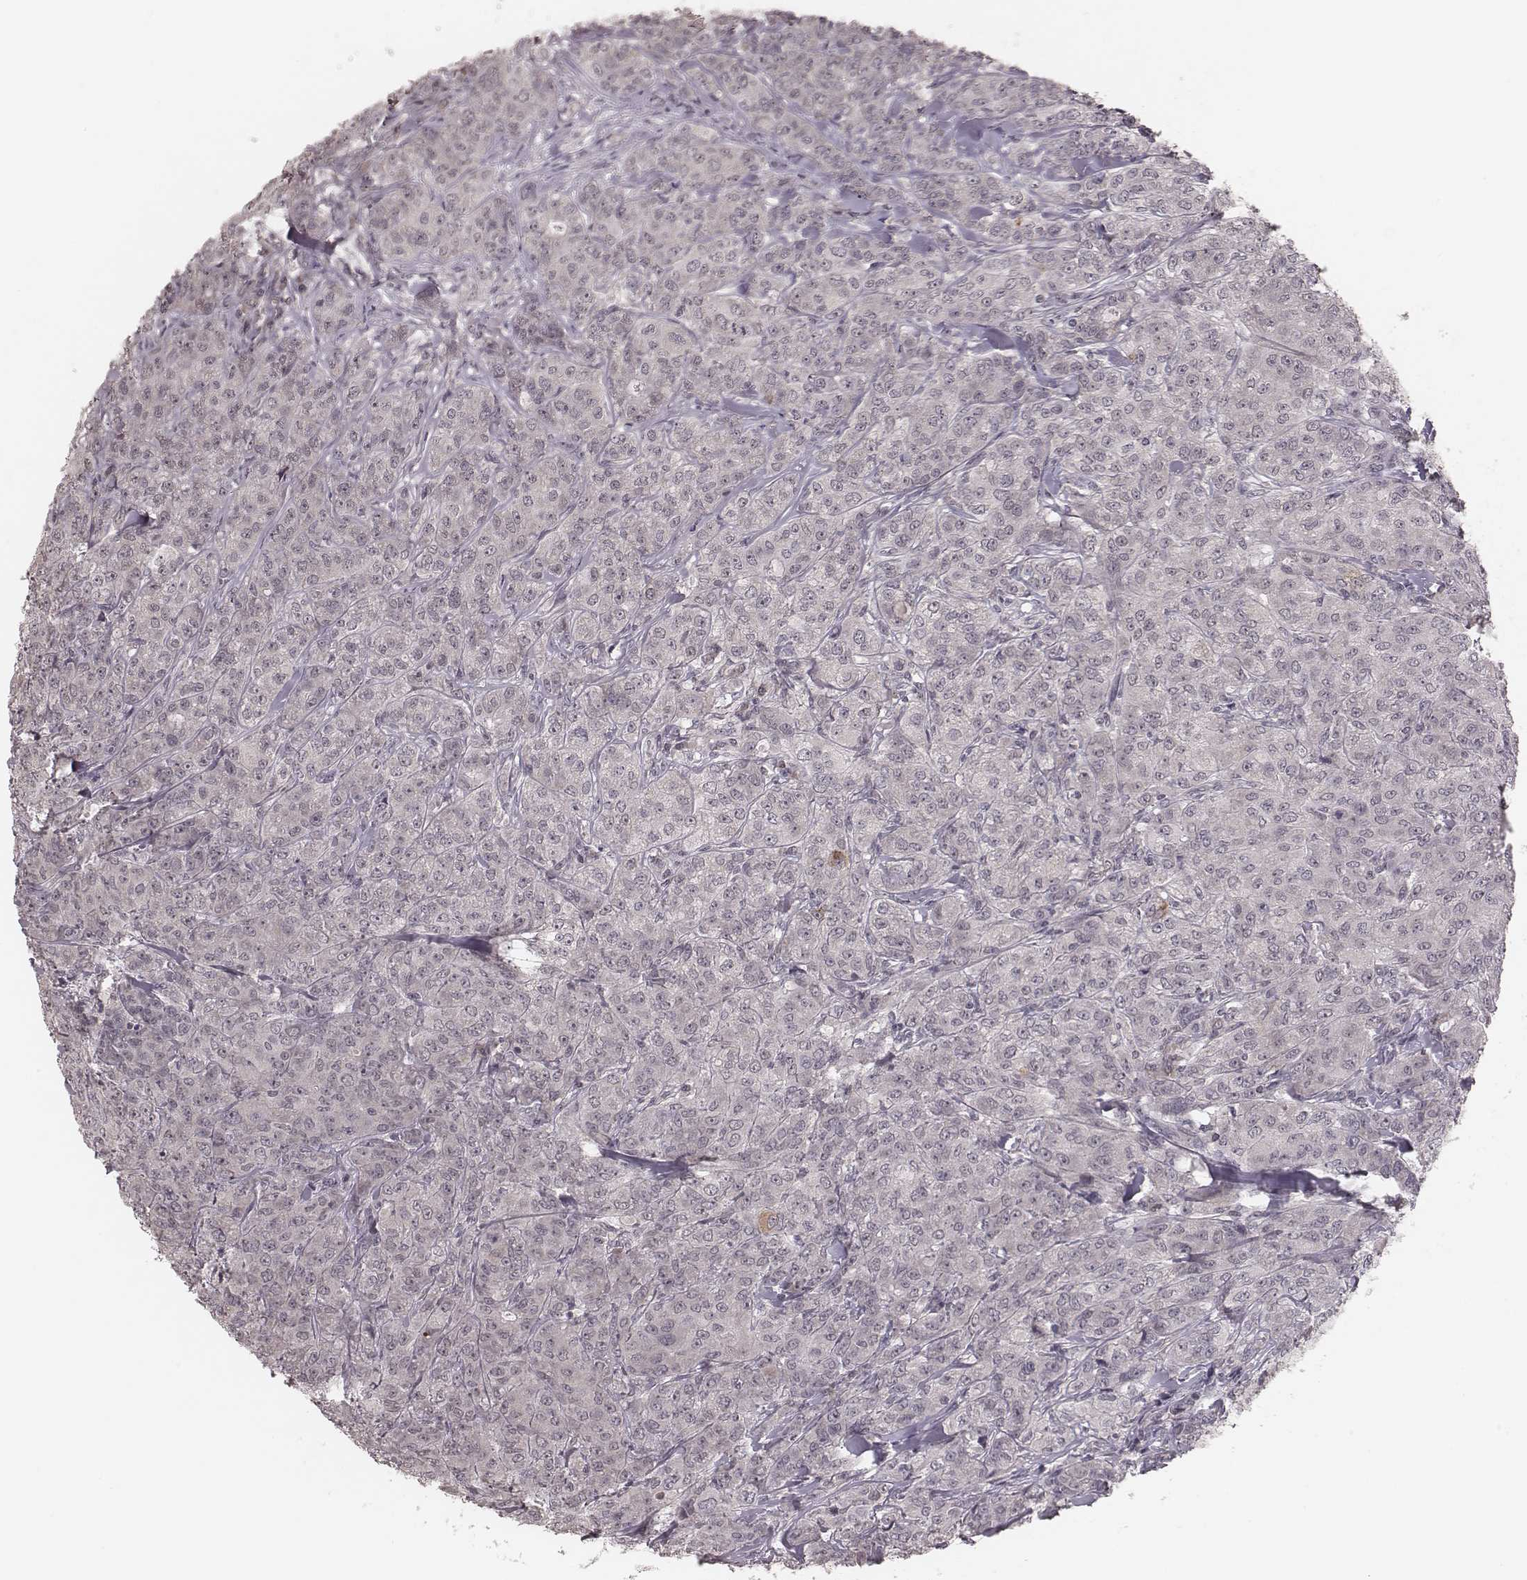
{"staining": {"intensity": "negative", "quantity": "none", "location": "none"}, "tissue": "breast cancer", "cell_type": "Tumor cells", "image_type": "cancer", "snomed": [{"axis": "morphology", "description": "Duct carcinoma"}, {"axis": "topography", "description": "Breast"}], "caption": "Image shows no significant protein positivity in tumor cells of breast intraductal carcinoma. Nuclei are stained in blue.", "gene": "IL5", "patient": {"sex": "female", "age": 43}}